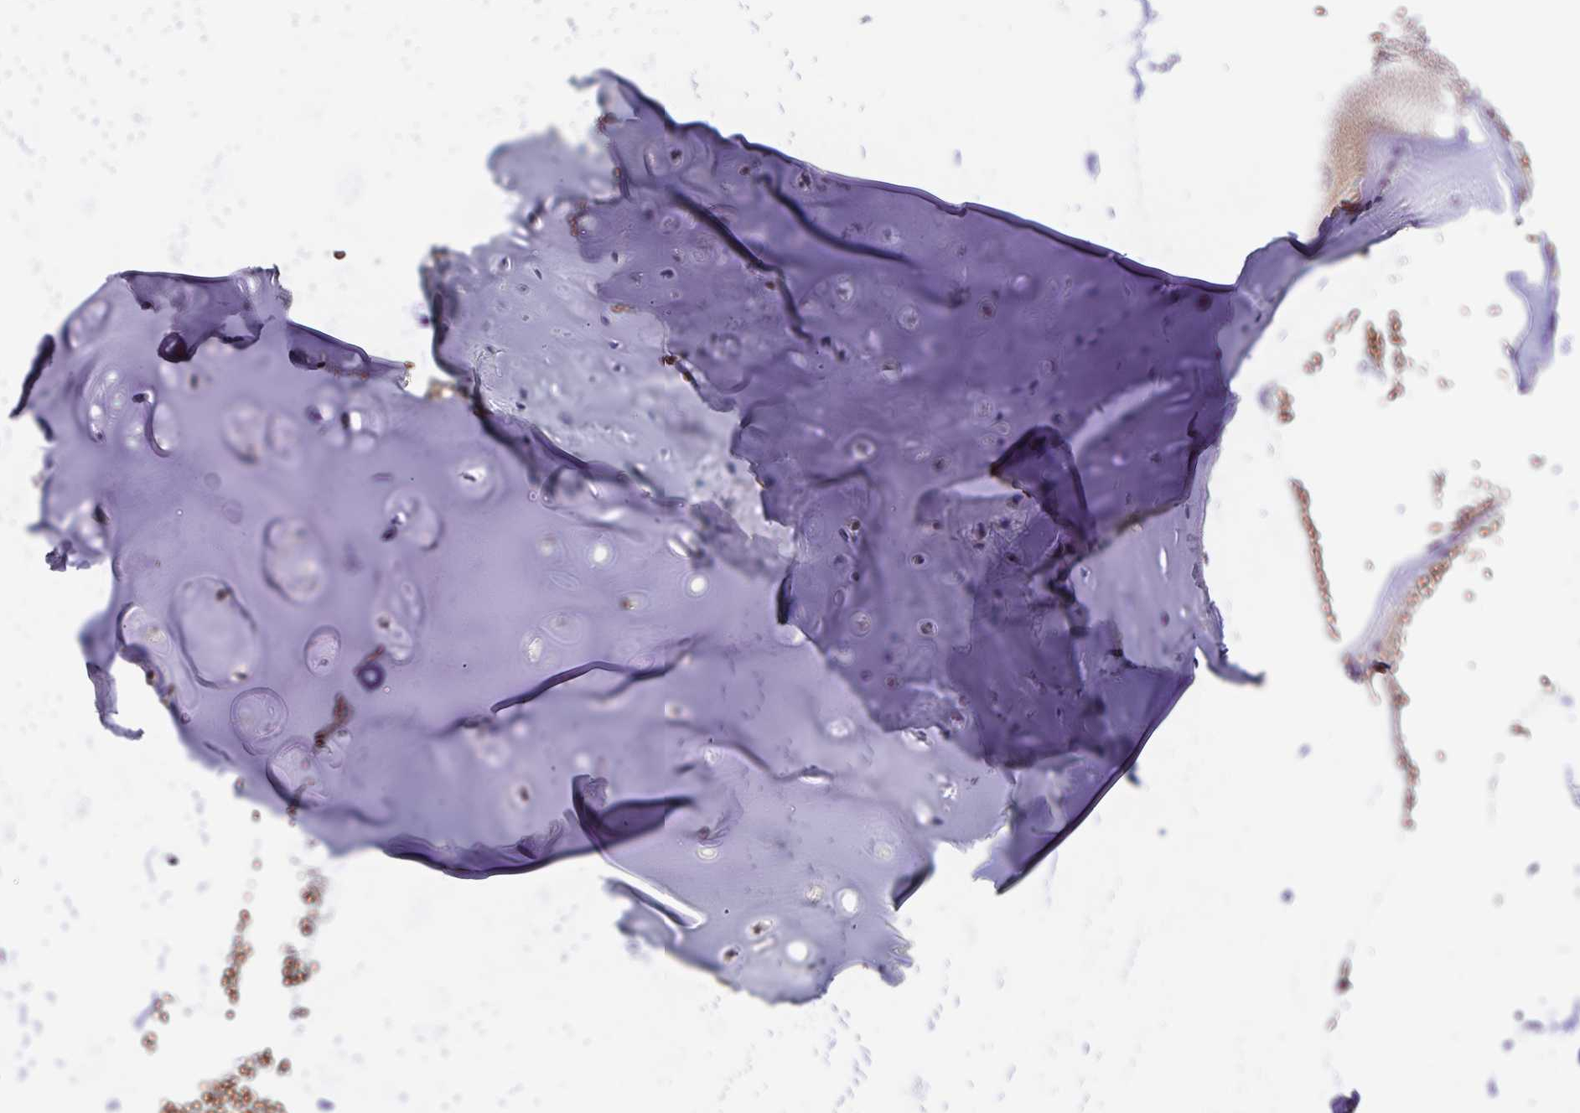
{"staining": {"intensity": "negative", "quantity": "none", "location": "none"}, "tissue": "adipose tissue", "cell_type": "Adipocytes", "image_type": "normal", "snomed": [{"axis": "morphology", "description": "Normal tissue, NOS"}, {"axis": "morphology", "description": "Basal cell carcinoma"}, {"axis": "topography", "description": "Cartilage tissue"}, {"axis": "topography", "description": "Nasopharynx"}, {"axis": "topography", "description": "Oral tissue"}], "caption": "This is an IHC photomicrograph of unremarkable human adipose tissue. There is no expression in adipocytes.", "gene": "STPG4", "patient": {"sex": "female", "age": 77}}